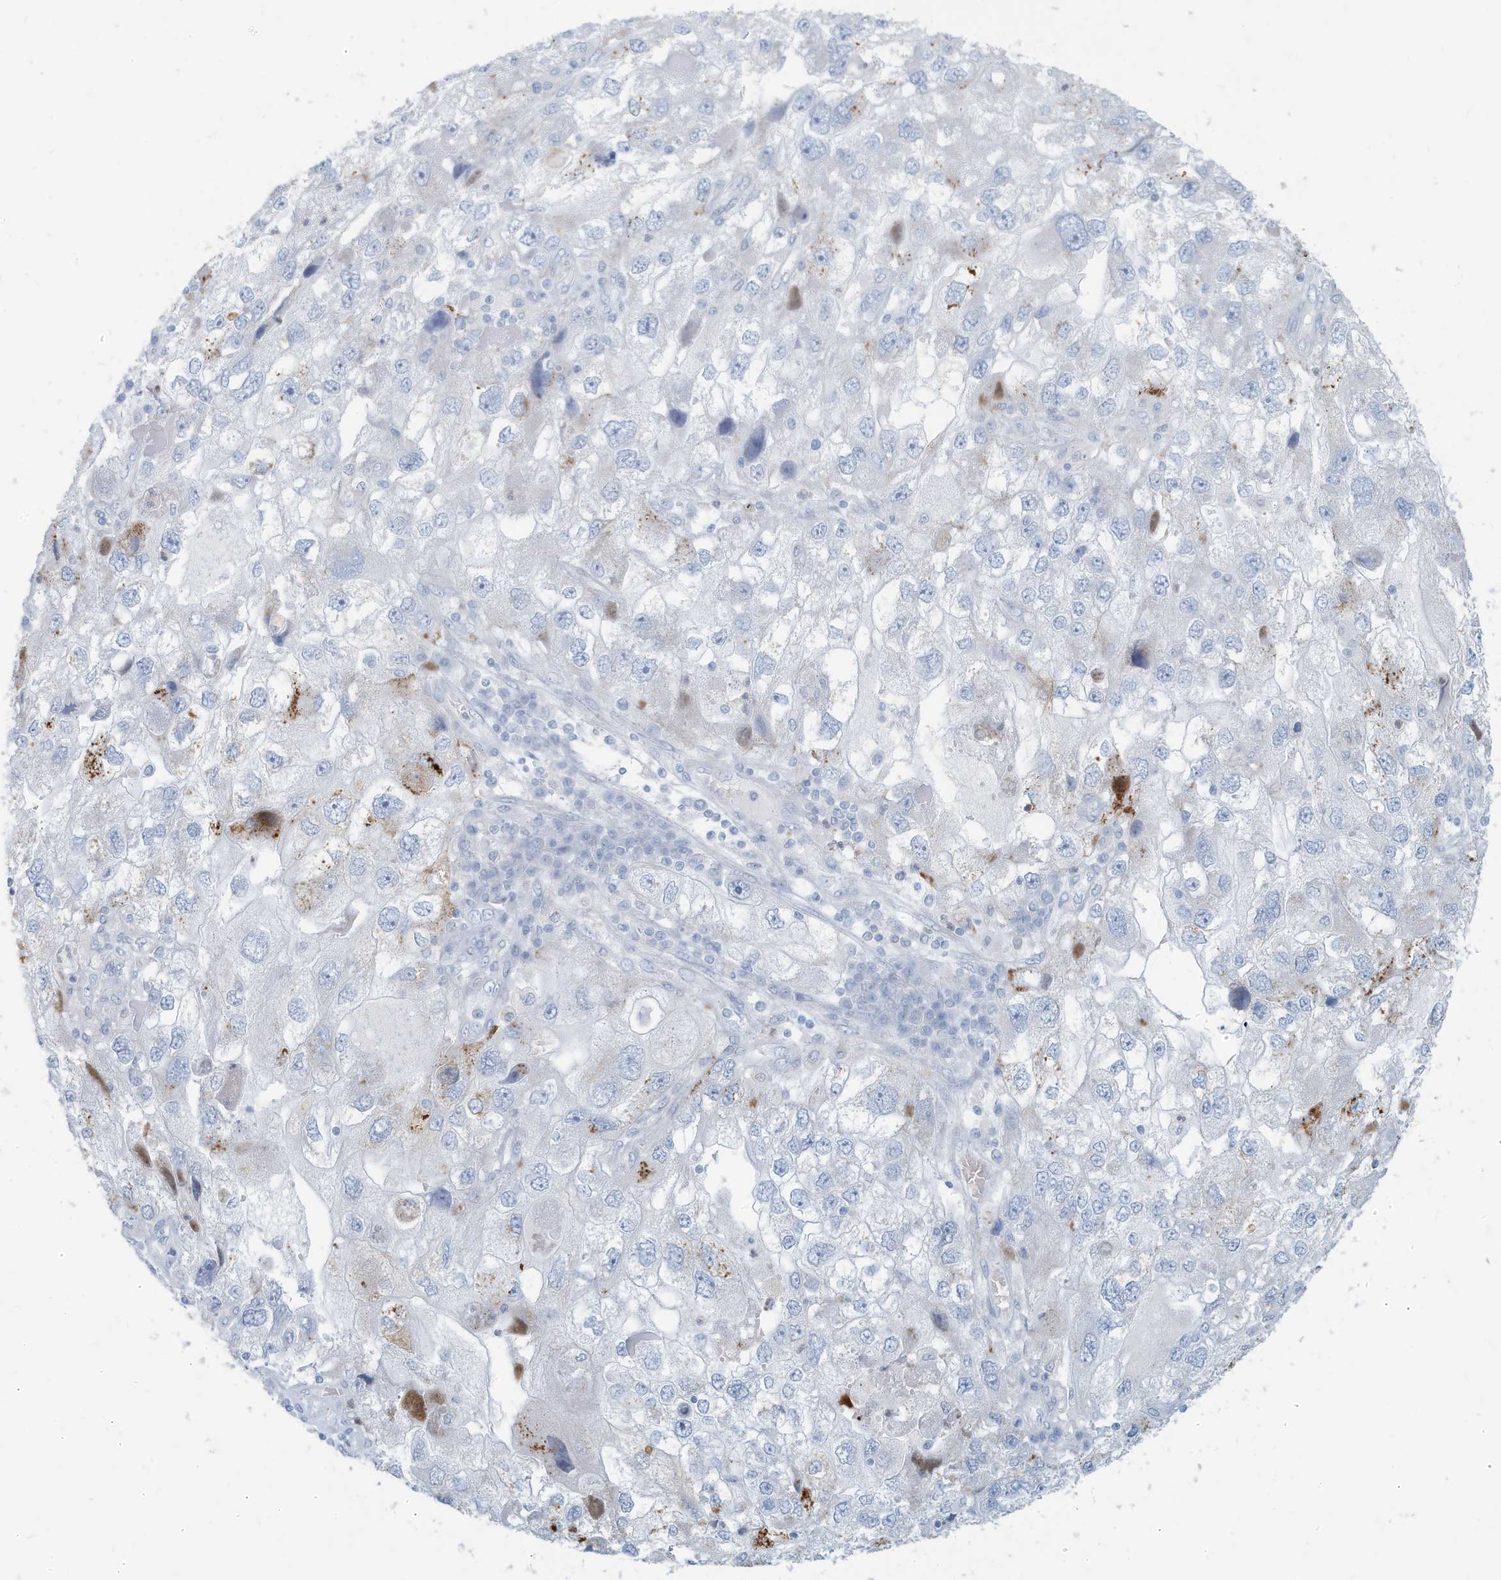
{"staining": {"intensity": "negative", "quantity": "none", "location": "none"}, "tissue": "endometrial cancer", "cell_type": "Tumor cells", "image_type": "cancer", "snomed": [{"axis": "morphology", "description": "Adenocarcinoma, NOS"}, {"axis": "topography", "description": "Endometrium"}], "caption": "The micrograph shows no significant staining in tumor cells of adenocarcinoma (endometrial).", "gene": "ERI2", "patient": {"sex": "female", "age": 49}}